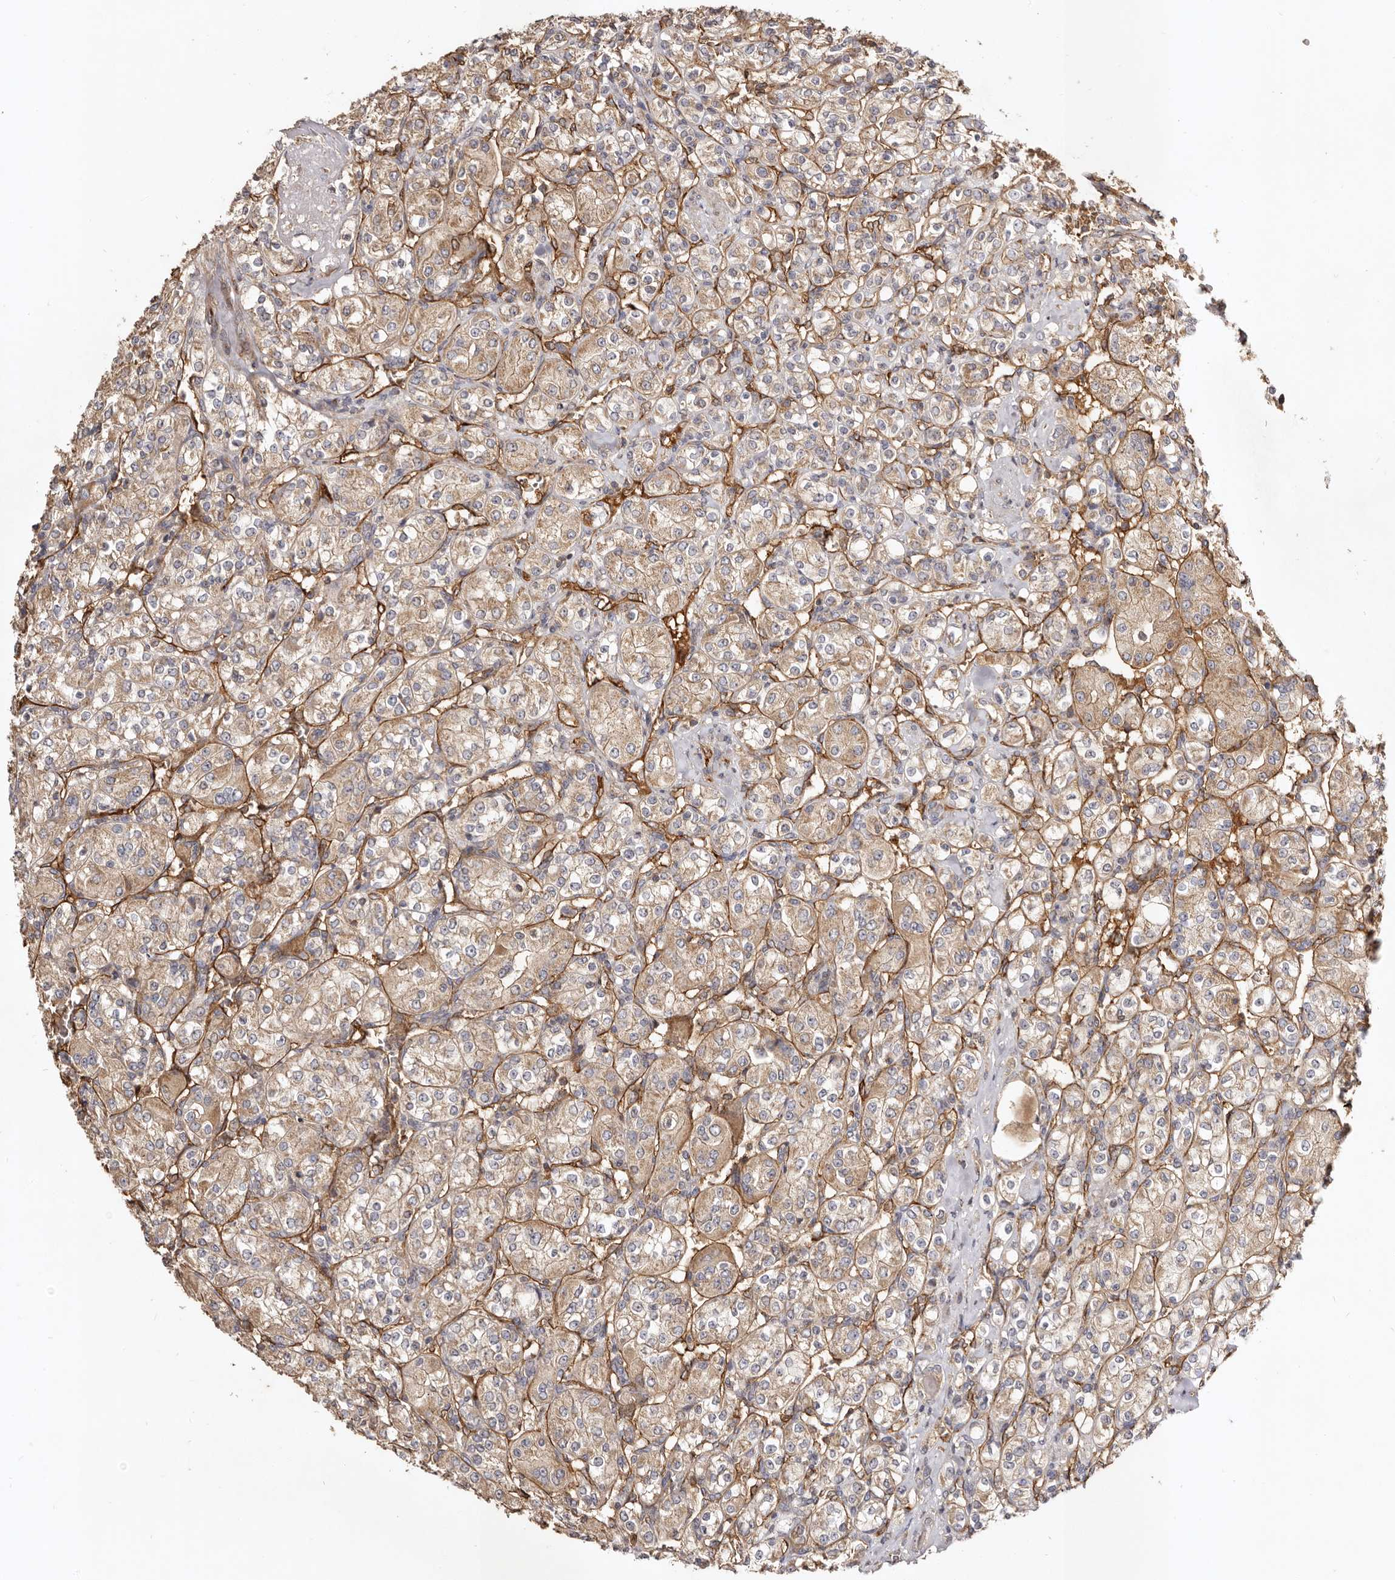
{"staining": {"intensity": "weak", "quantity": ">75%", "location": "cytoplasmic/membranous"}, "tissue": "renal cancer", "cell_type": "Tumor cells", "image_type": "cancer", "snomed": [{"axis": "morphology", "description": "Adenocarcinoma, NOS"}, {"axis": "topography", "description": "Kidney"}], "caption": "IHC of human renal cancer reveals low levels of weak cytoplasmic/membranous staining in about >75% of tumor cells.", "gene": "ADAMTS9", "patient": {"sex": "male", "age": 77}}